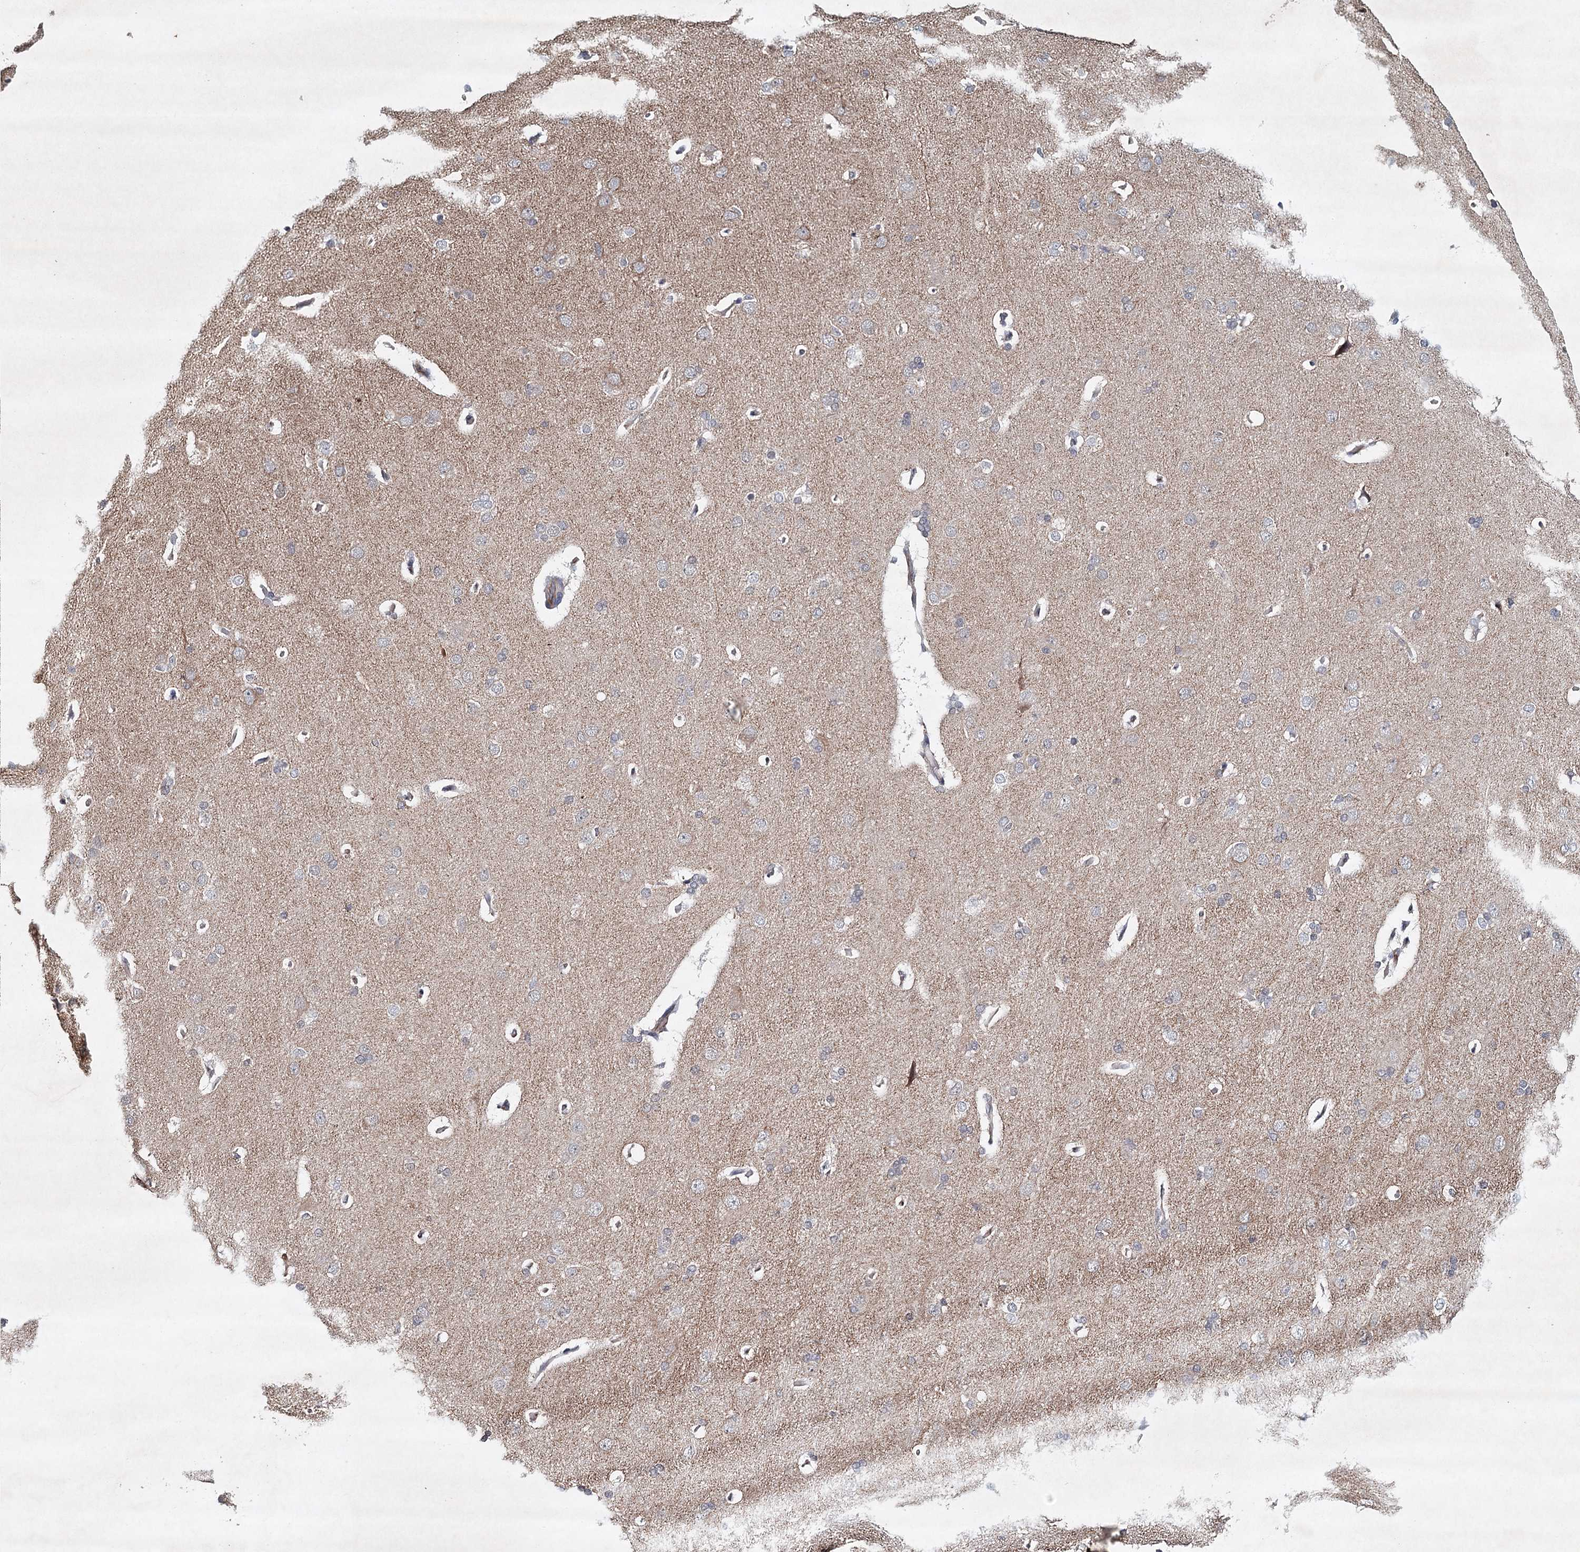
{"staining": {"intensity": "weak", "quantity": "<25%", "location": "cytoplasmic/membranous"}, "tissue": "cerebral cortex", "cell_type": "Endothelial cells", "image_type": "normal", "snomed": [{"axis": "morphology", "description": "Normal tissue, NOS"}, {"axis": "topography", "description": "Cerebral cortex"}], "caption": "Photomicrograph shows no protein expression in endothelial cells of benign cerebral cortex. (Stains: DAB (3,3'-diaminobenzidine) IHC with hematoxylin counter stain, Microscopy: brightfield microscopy at high magnification).", "gene": "SYNPO", "patient": {"sex": "male", "age": 62}}